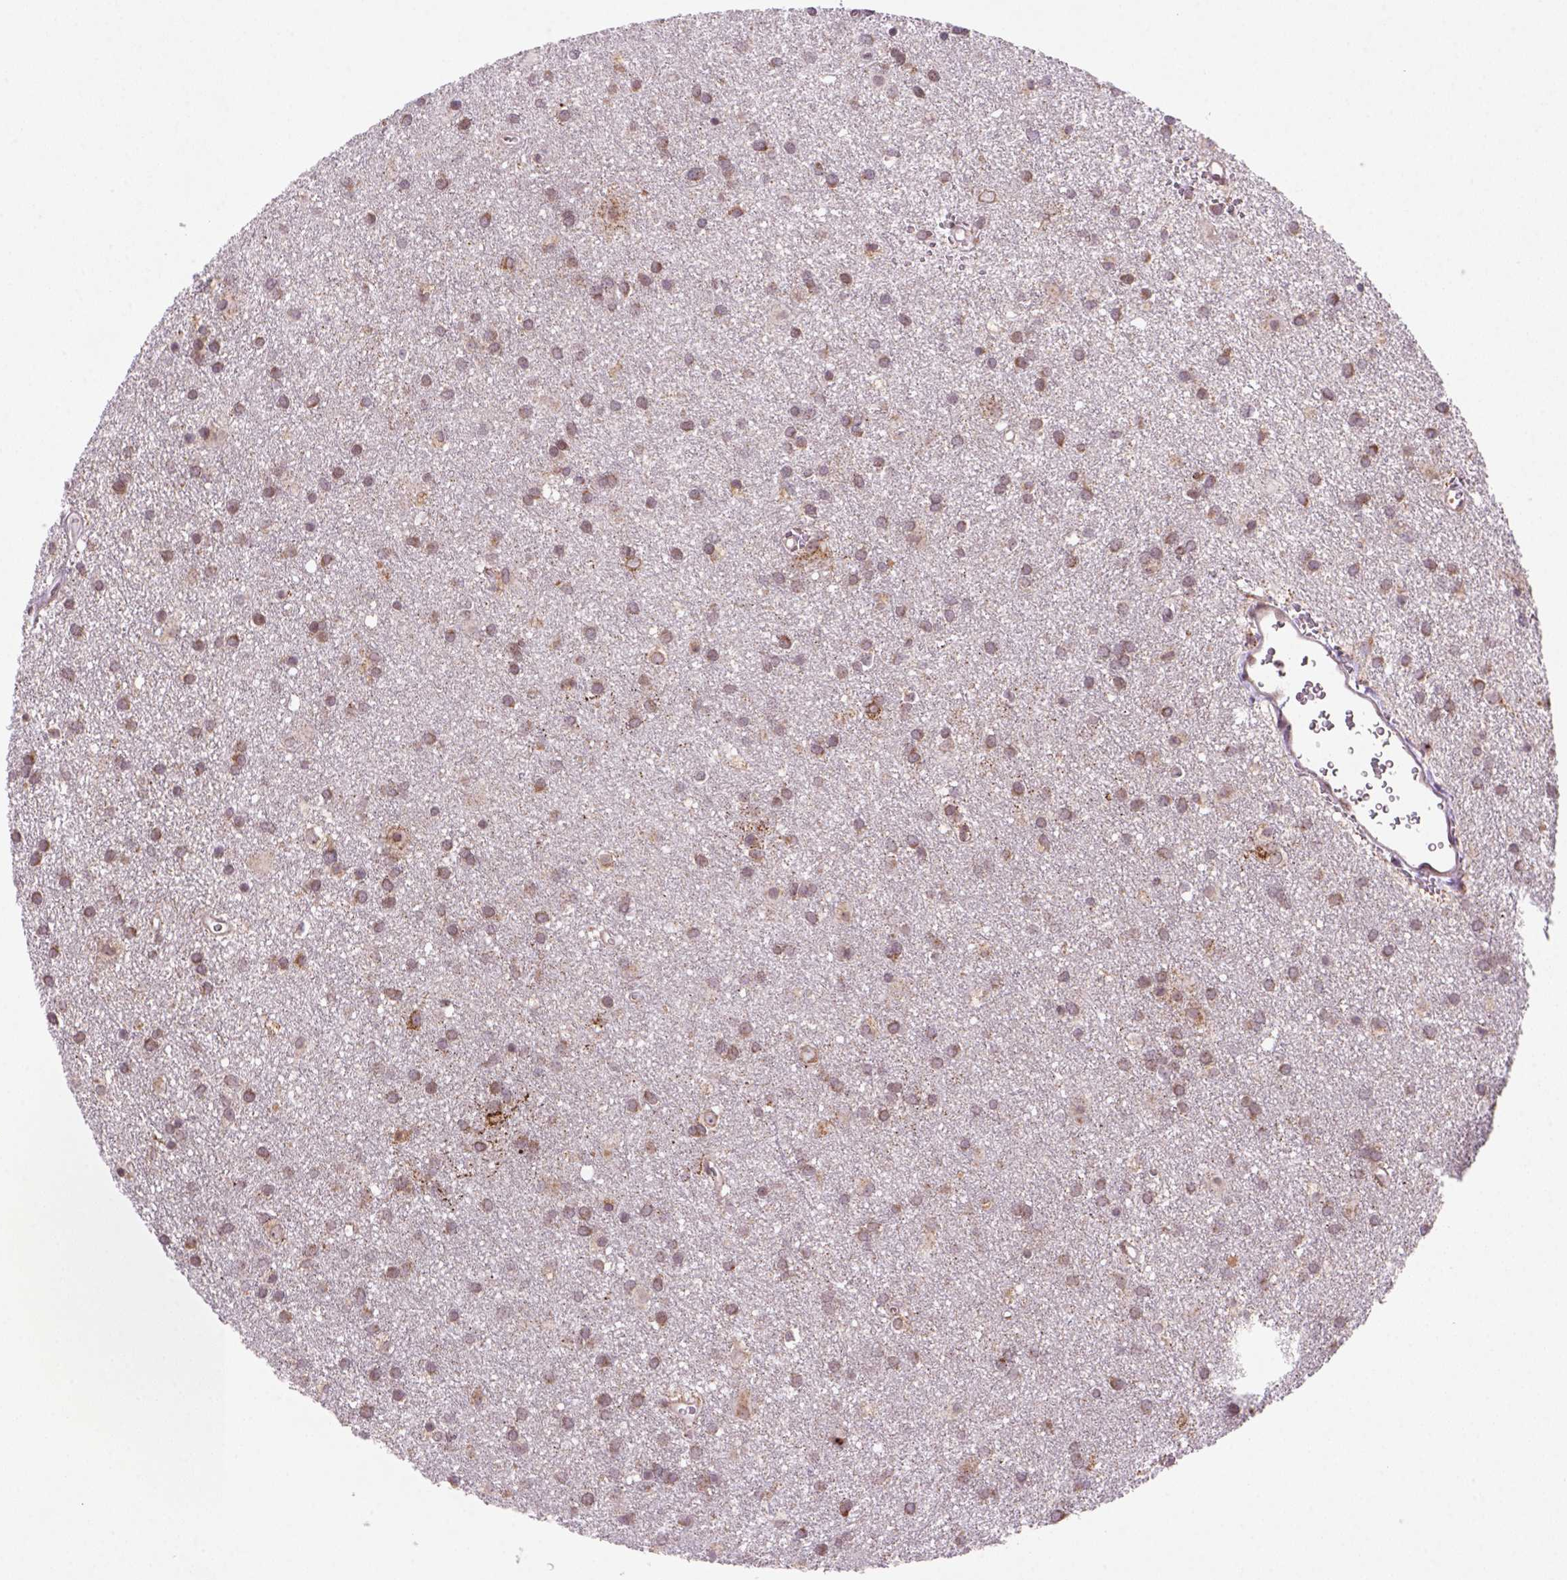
{"staining": {"intensity": "moderate", "quantity": ">75%", "location": "cytoplasmic/membranous"}, "tissue": "glioma", "cell_type": "Tumor cells", "image_type": "cancer", "snomed": [{"axis": "morphology", "description": "Glioma, malignant, Low grade"}, {"axis": "topography", "description": "Brain"}], "caption": "This is a photomicrograph of immunohistochemistry (IHC) staining of glioma, which shows moderate staining in the cytoplasmic/membranous of tumor cells.", "gene": "FZD7", "patient": {"sex": "male", "age": 58}}